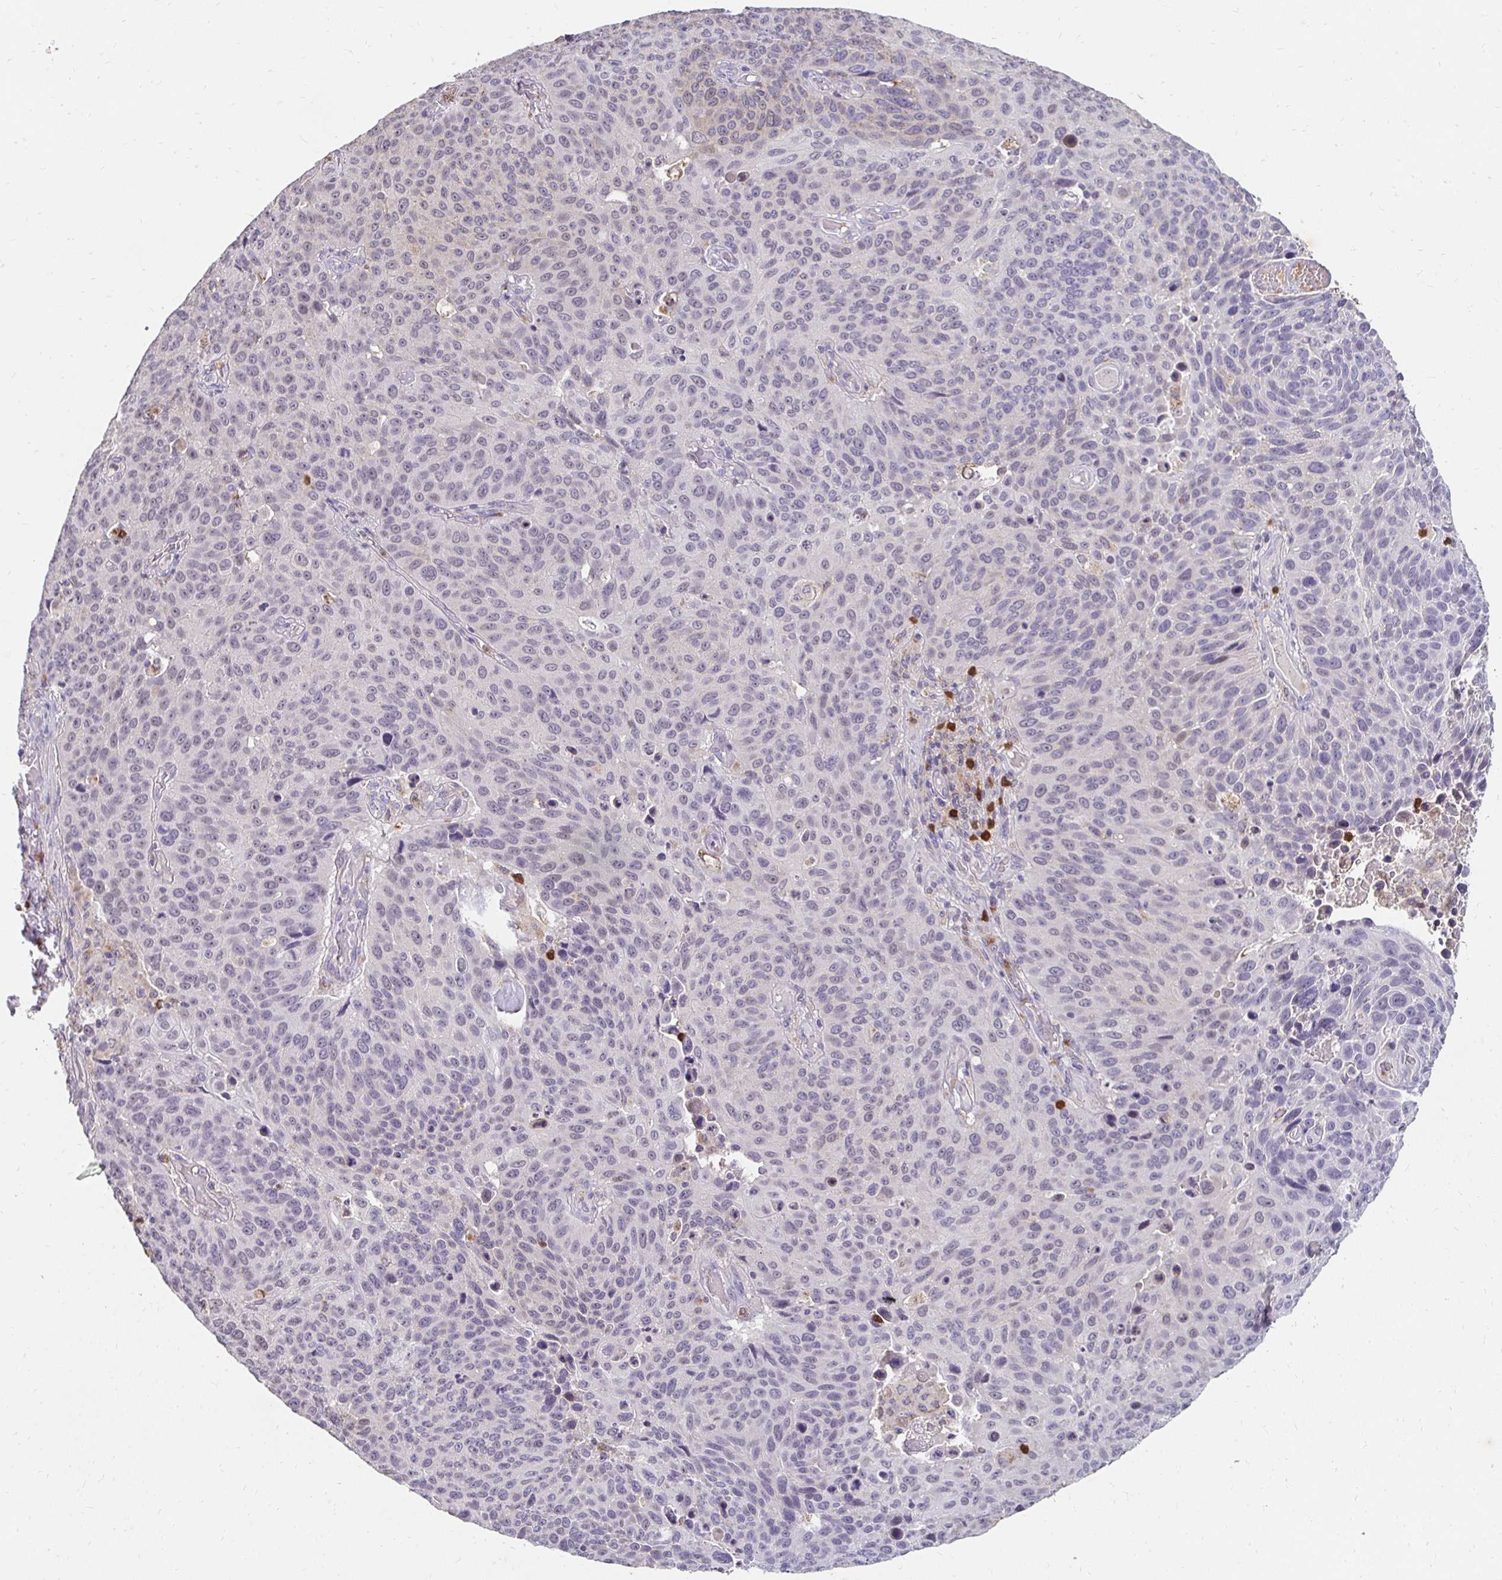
{"staining": {"intensity": "negative", "quantity": "none", "location": "none"}, "tissue": "lung cancer", "cell_type": "Tumor cells", "image_type": "cancer", "snomed": [{"axis": "morphology", "description": "Squamous cell carcinoma, NOS"}, {"axis": "topography", "description": "Lung"}], "caption": "Immunohistochemistry histopathology image of human lung cancer stained for a protein (brown), which displays no staining in tumor cells. (DAB (3,3'-diaminobenzidine) immunohistochemistry (IHC) with hematoxylin counter stain).", "gene": "GK2", "patient": {"sex": "male", "age": 68}}